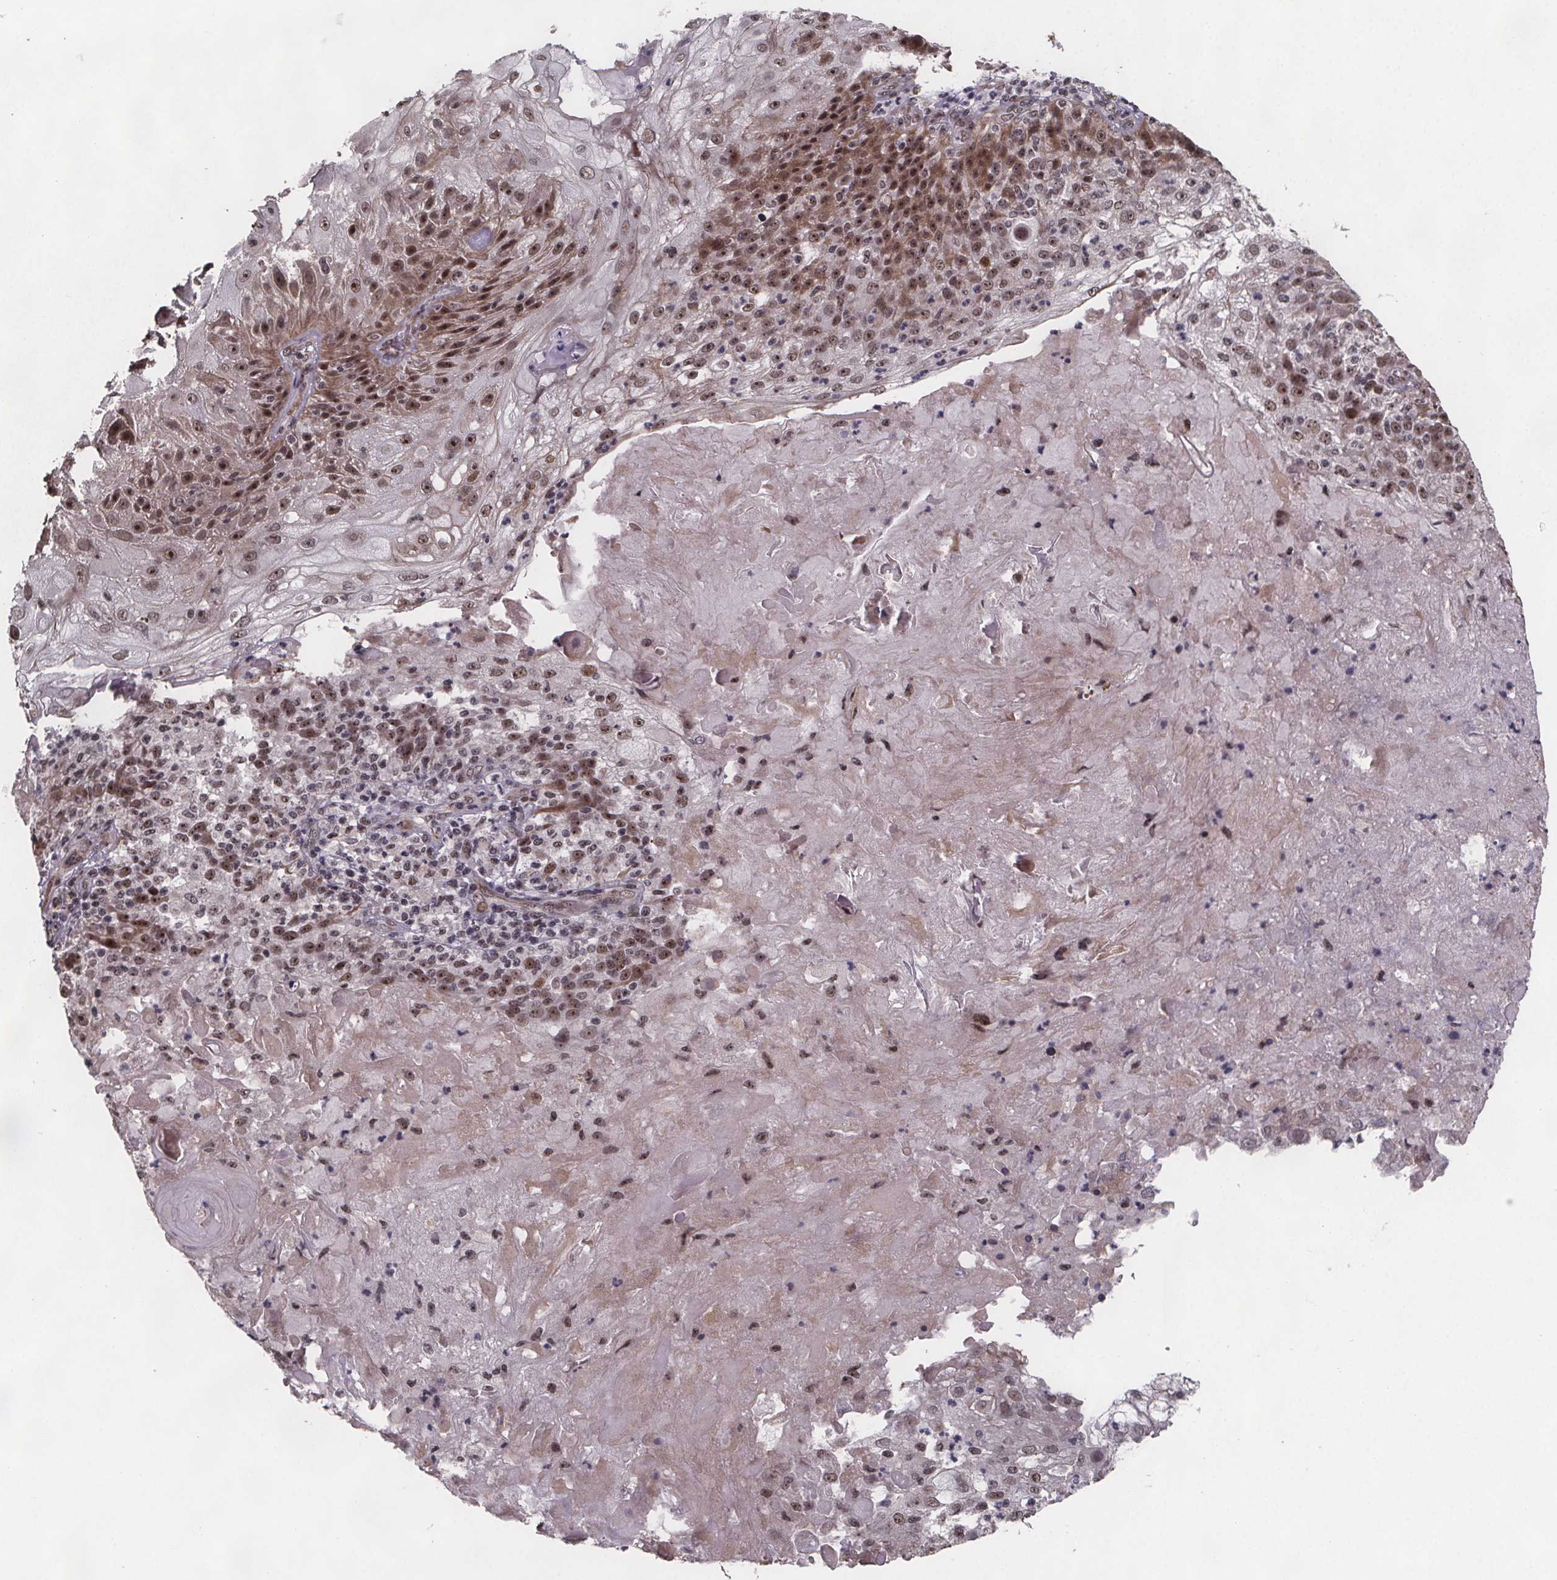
{"staining": {"intensity": "moderate", "quantity": ">75%", "location": "nuclear"}, "tissue": "skin cancer", "cell_type": "Tumor cells", "image_type": "cancer", "snomed": [{"axis": "morphology", "description": "Normal tissue, NOS"}, {"axis": "morphology", "description": "Squamous cell carcinoma, NOS"}, {"axis": "topography", "description": "Skin"}], "caption": "A medium amount of moderate nuclear expression is identified in about >75% of tumor cells in skin squamous cell carcinoma tissue. The staining was performed using DAB (3,3'-diaminobenzidine) to visualize the protein expression in brown, while the nuclei were stained in blue with hematoxylin (Magnification: 20x).", "gene": "U2SURP", "patient": {"sex": "female", "age": 83}}